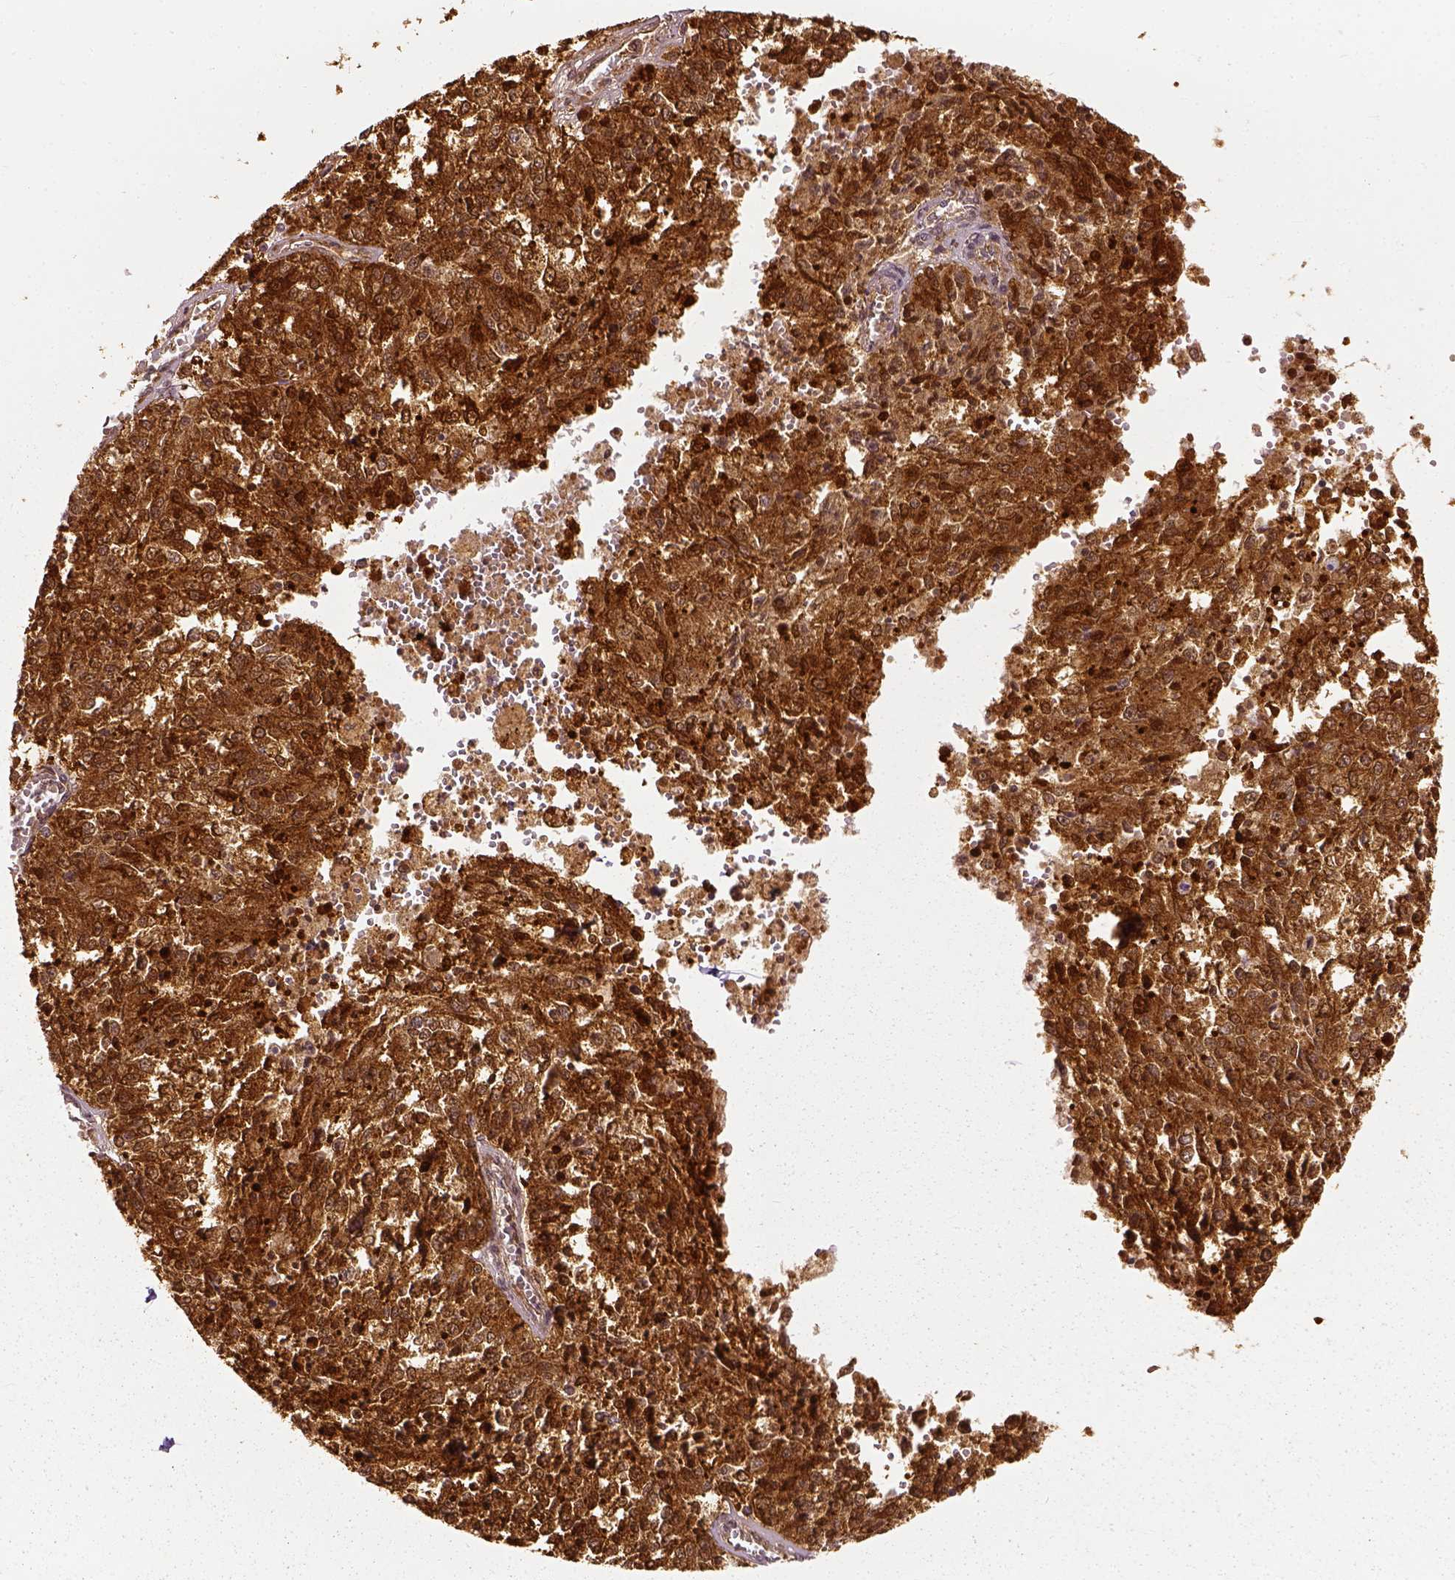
{"staining": {"intensity": "strong", "quantity": ">75%", "location": "cytoplasmic/membranous,nuclear"}, "tissue": "melanoma", "cell_type": "Tumor cells", "image_type": "cancer", "snomed": [{"axis": "morphology", "description": "Malignant melanoma, Metastatic site"}, {"axis": "topography", "description": "Lymph node"}], "caption": "Malignant melanoma (metastatic site) stained with DAB immunohistochemistry demonstrates high levels of strong cytoplasmic/membranous and nuclear positivity in approximately >75% of tumor cells.", "gene": "GPI", "patient": {"sex": "female", "age": 64}}